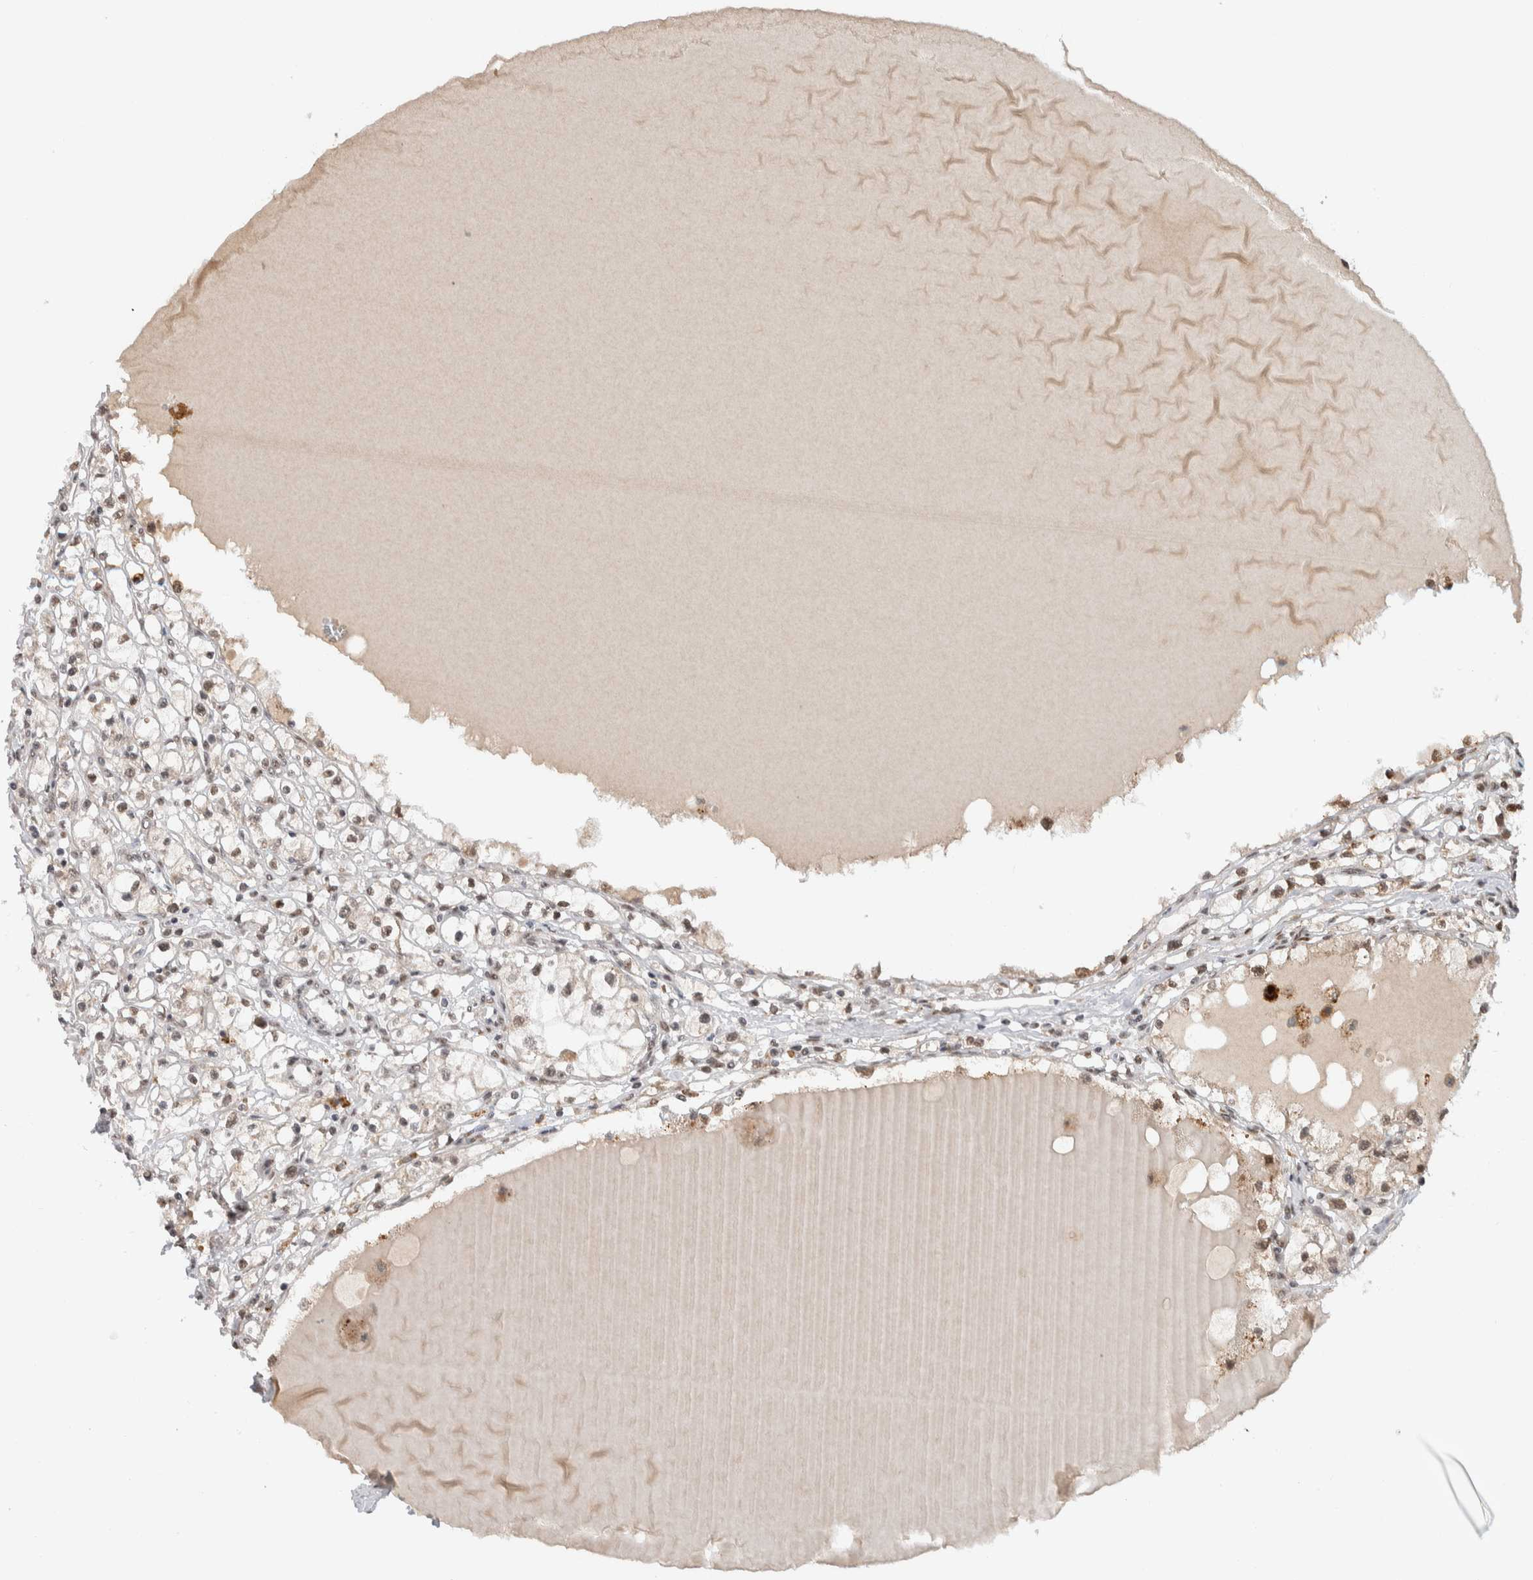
{"staining": {"intensity": "weak", "quantity": "25%-75%", "location": "nuclear"}, "tissue": "renal cancer", "cell_type": "Tumor cells", "image_type": "cancer", "snomed": [{"axis": "morphology", "description": "Adenocarcinoma, NOS"}, {"axis": "topography", "description": "Kidney"}], "caption": "Tumor cells reveal low levels of weak nuclear staining in approximately 25%-75% of cells in human renal adenocarcinoma.", "gene": "TNRC18", "patient": {"sex": "male", "age": 56}}